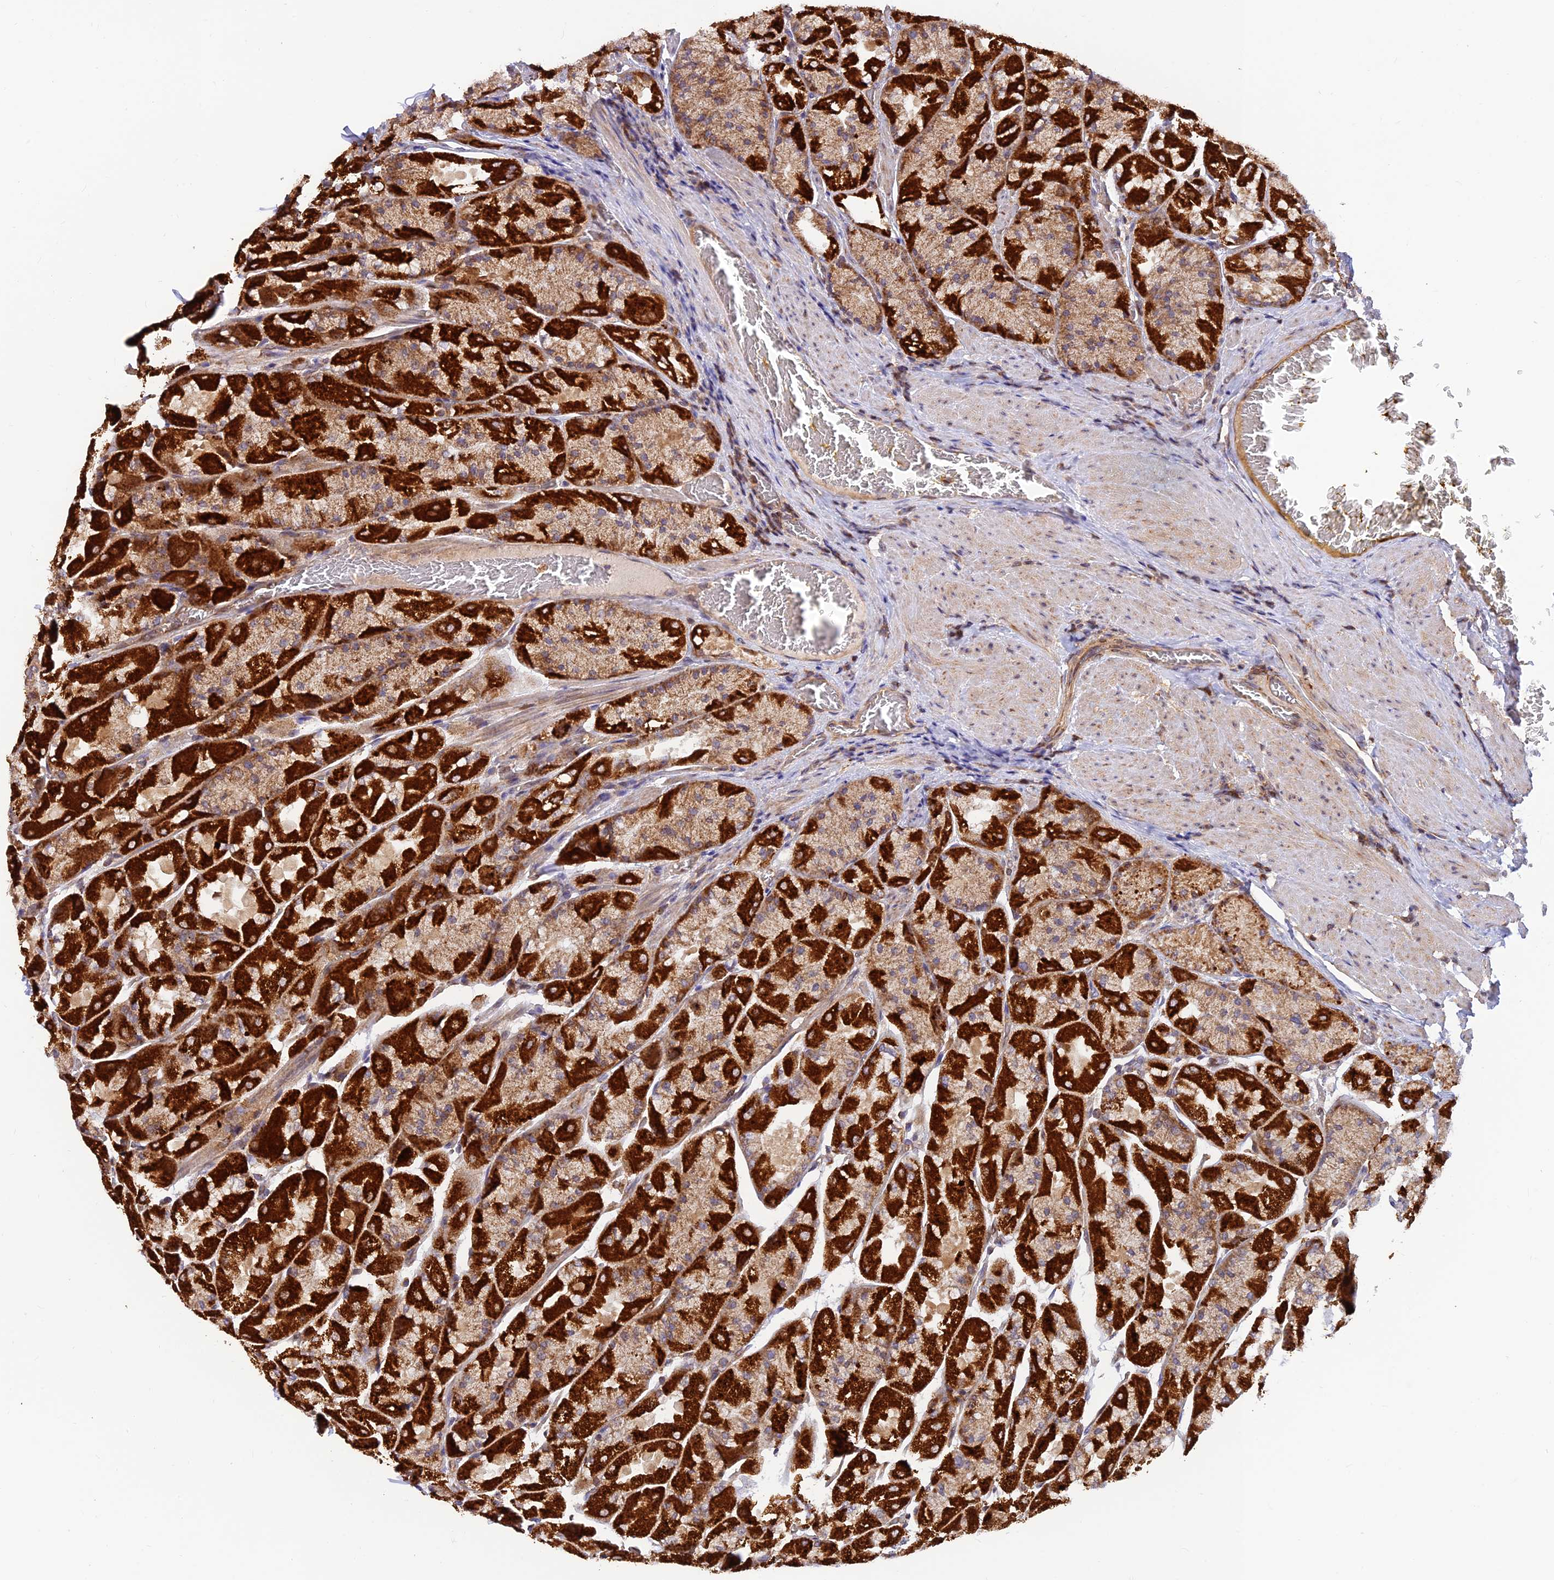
{"staining": {"intensity": "strong", "quantity": "25%-75%", "location": "cytoplasmic/membranous"}, "tissue": "stomach", "cell_type": "Glandular cells", "image_type": "normal", "snomed": [{"axis": "morphology", "description": "Normal tissue, NOS"}, {"axis": "topography", "description": "Stomach"}], "caption": "Glandular cells exhibit strong cytoplasmic/membranous positivity in approximately 25%-75% of cells in unremarkable stomach.", "gene": "LYSMD2", "patient": {"sex": "female", "age": 61}}